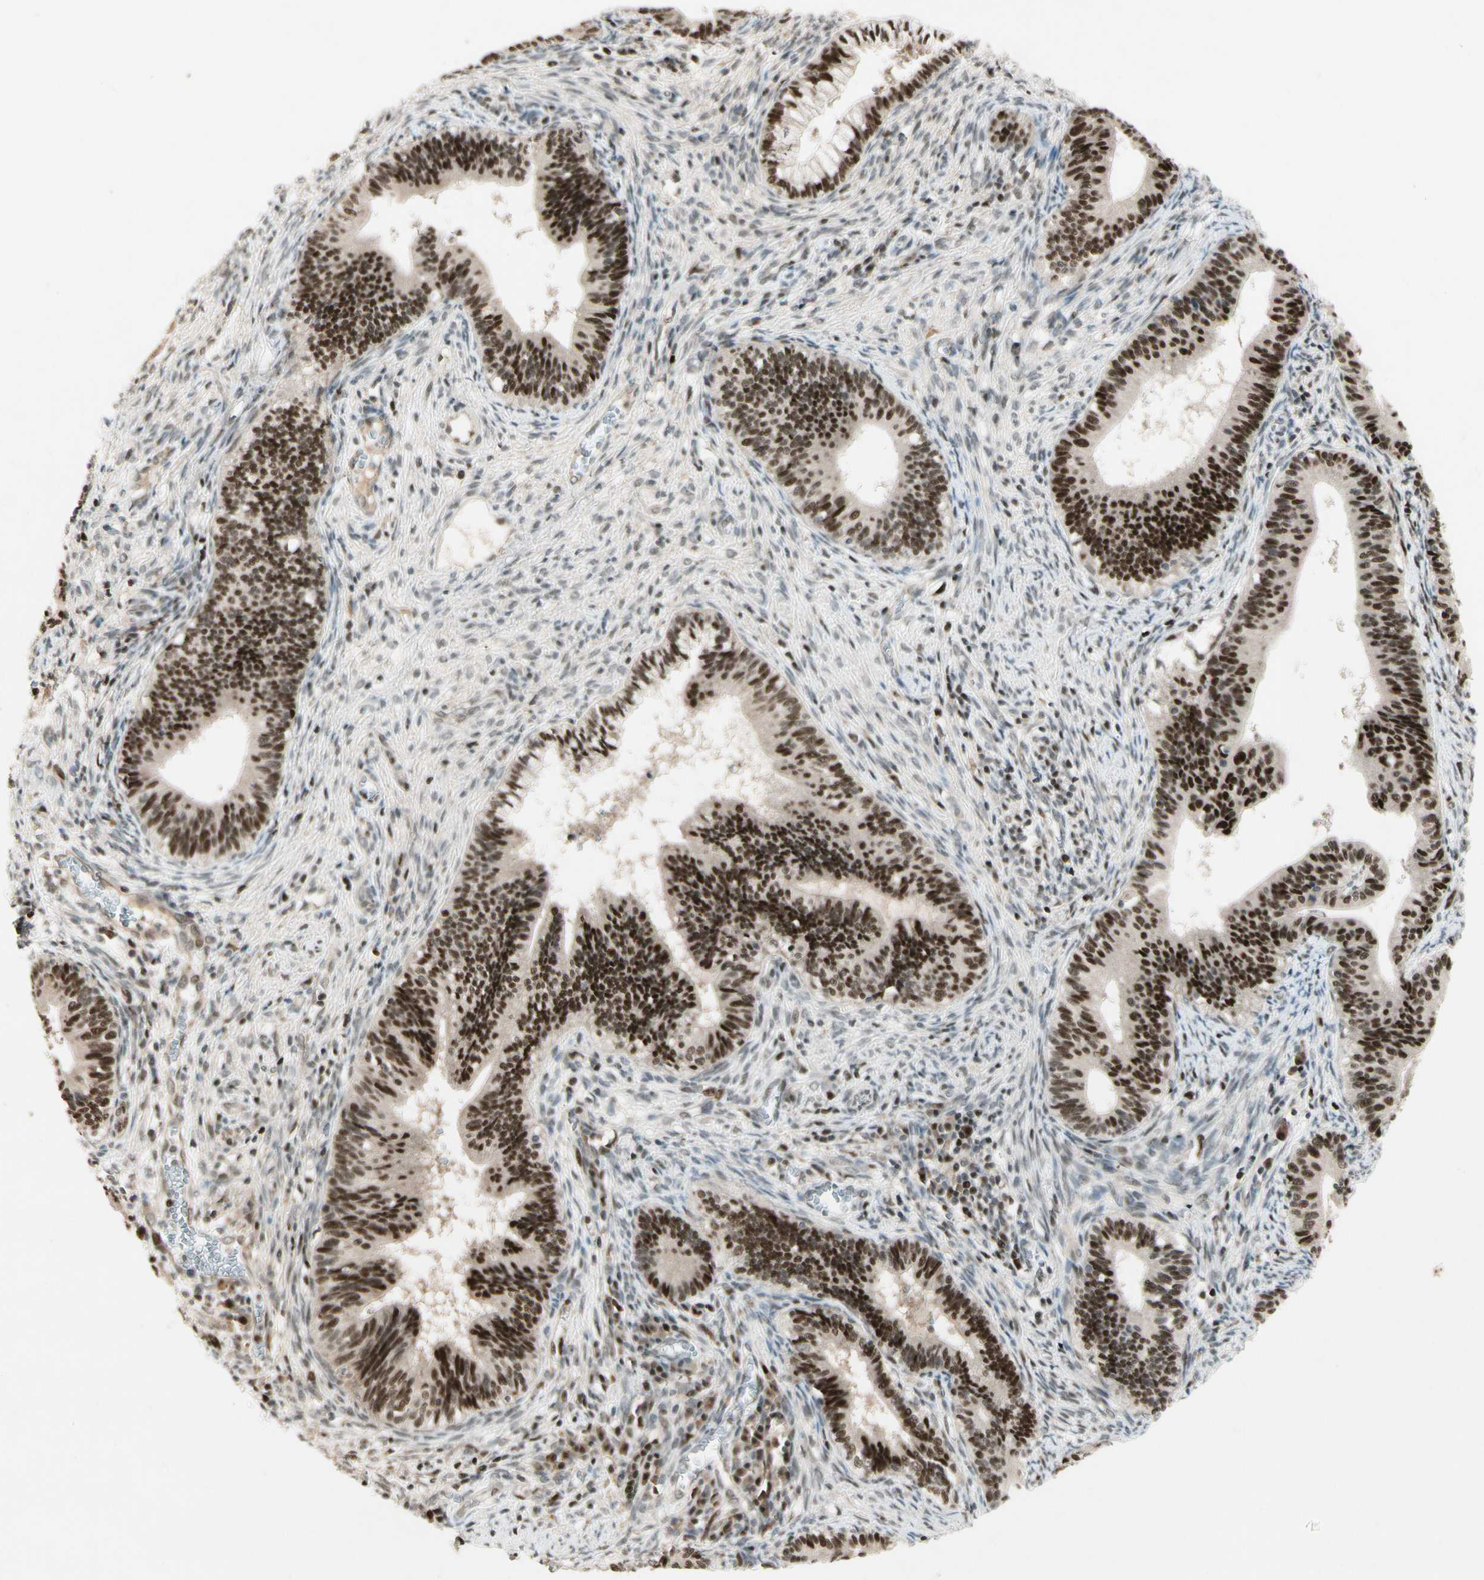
{"staining": {"intensity": "strong", "quantity": ">75%", "location": "nuclear"}, "tissue": "cervical cancer", "cell_type": "Tumor cells", "image_type": "cancer", "snomed": [{"axis": "morphology", "description": "Adenocarcinoma, NOS"}, {"axis": "topography", "description": "Cervix"}], "caption": "Protein positivity by IHC reveals strong nuclear staining in about >75% of tumor cells in adenocarcinoma (cervical).", "gene": "CDK11A", "patient": {"sex": "female", "age": 44}}